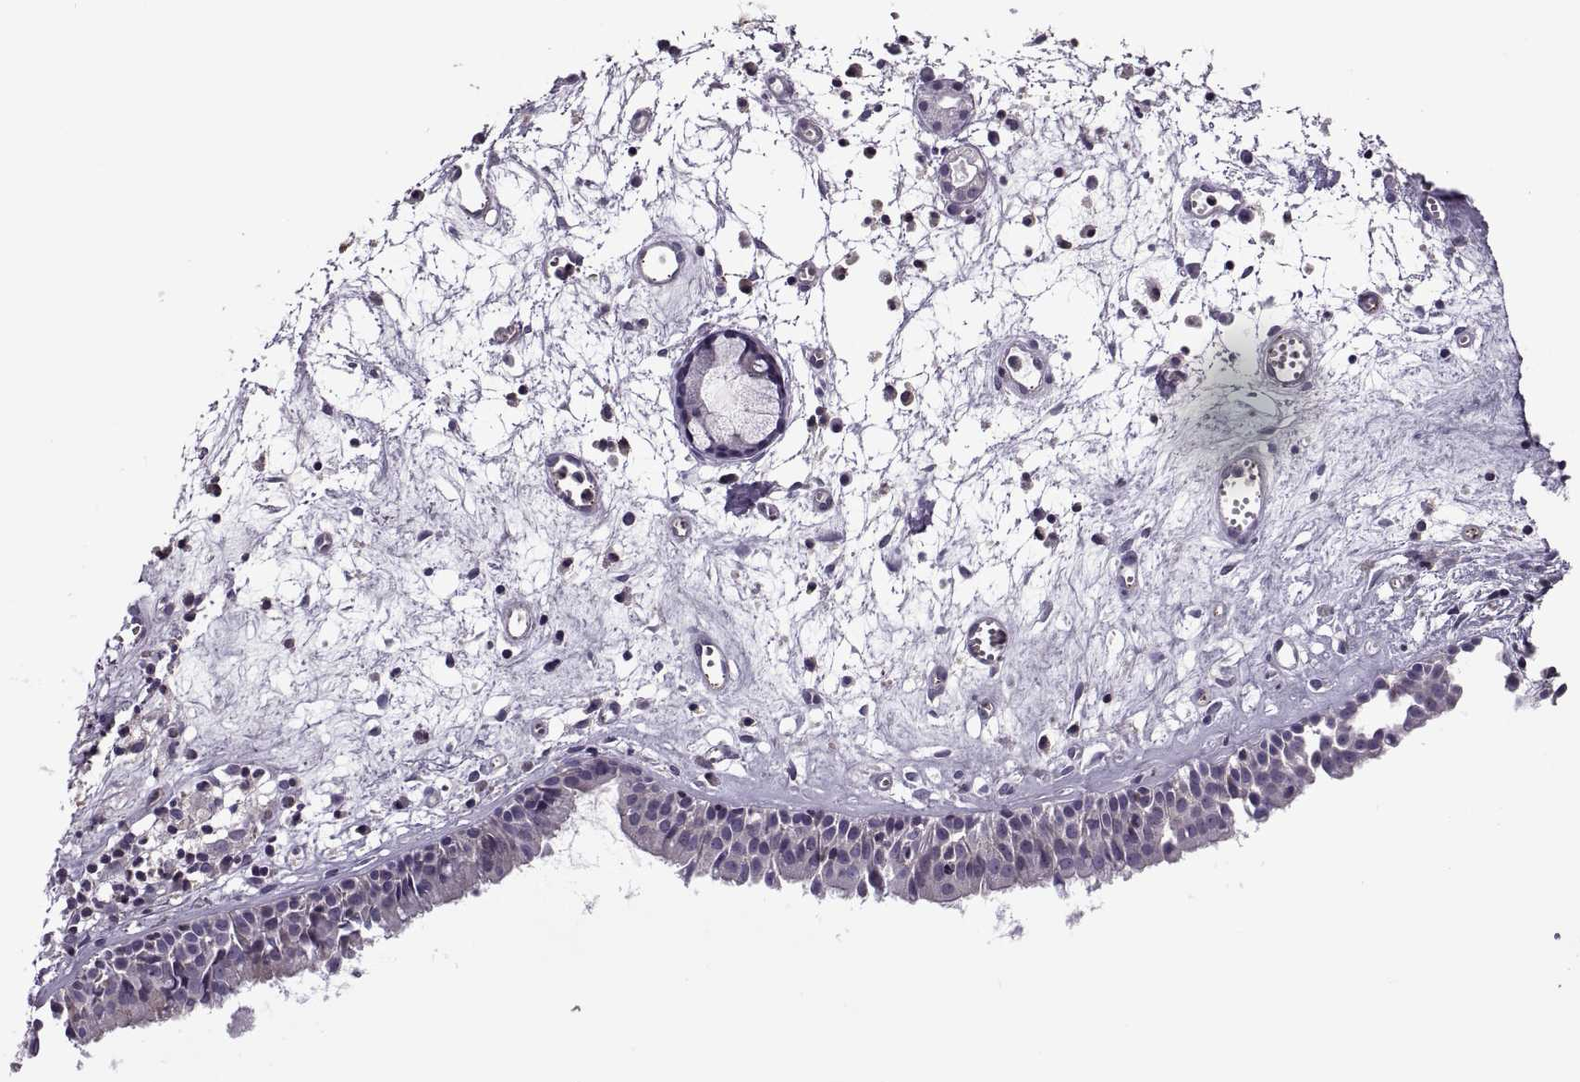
{"staining": {"intensity": "negative", "quantity": "none", "location": "none"}, "tissue": "nasopharynx", "cell_type": "Respiratory epithelial cells", "image_type": "normal", "snomed": [{"axis": "morphology", "description": "Normal tissue, NOS"}, {"axis": "topography", "description": "Nasopharynx"}], "caption": "Nasopharynx was stained to show a protein in brown. There is no significant positivity in respiratory epithelial cells. (Stains: DAB immunohistochemistry (IHC) with hematoxylin counter stain, Microscopy: brightfield microscopy at high magnification).", "gene": "SLC2A14", "patient": {"sex": "male", "age": 61}}